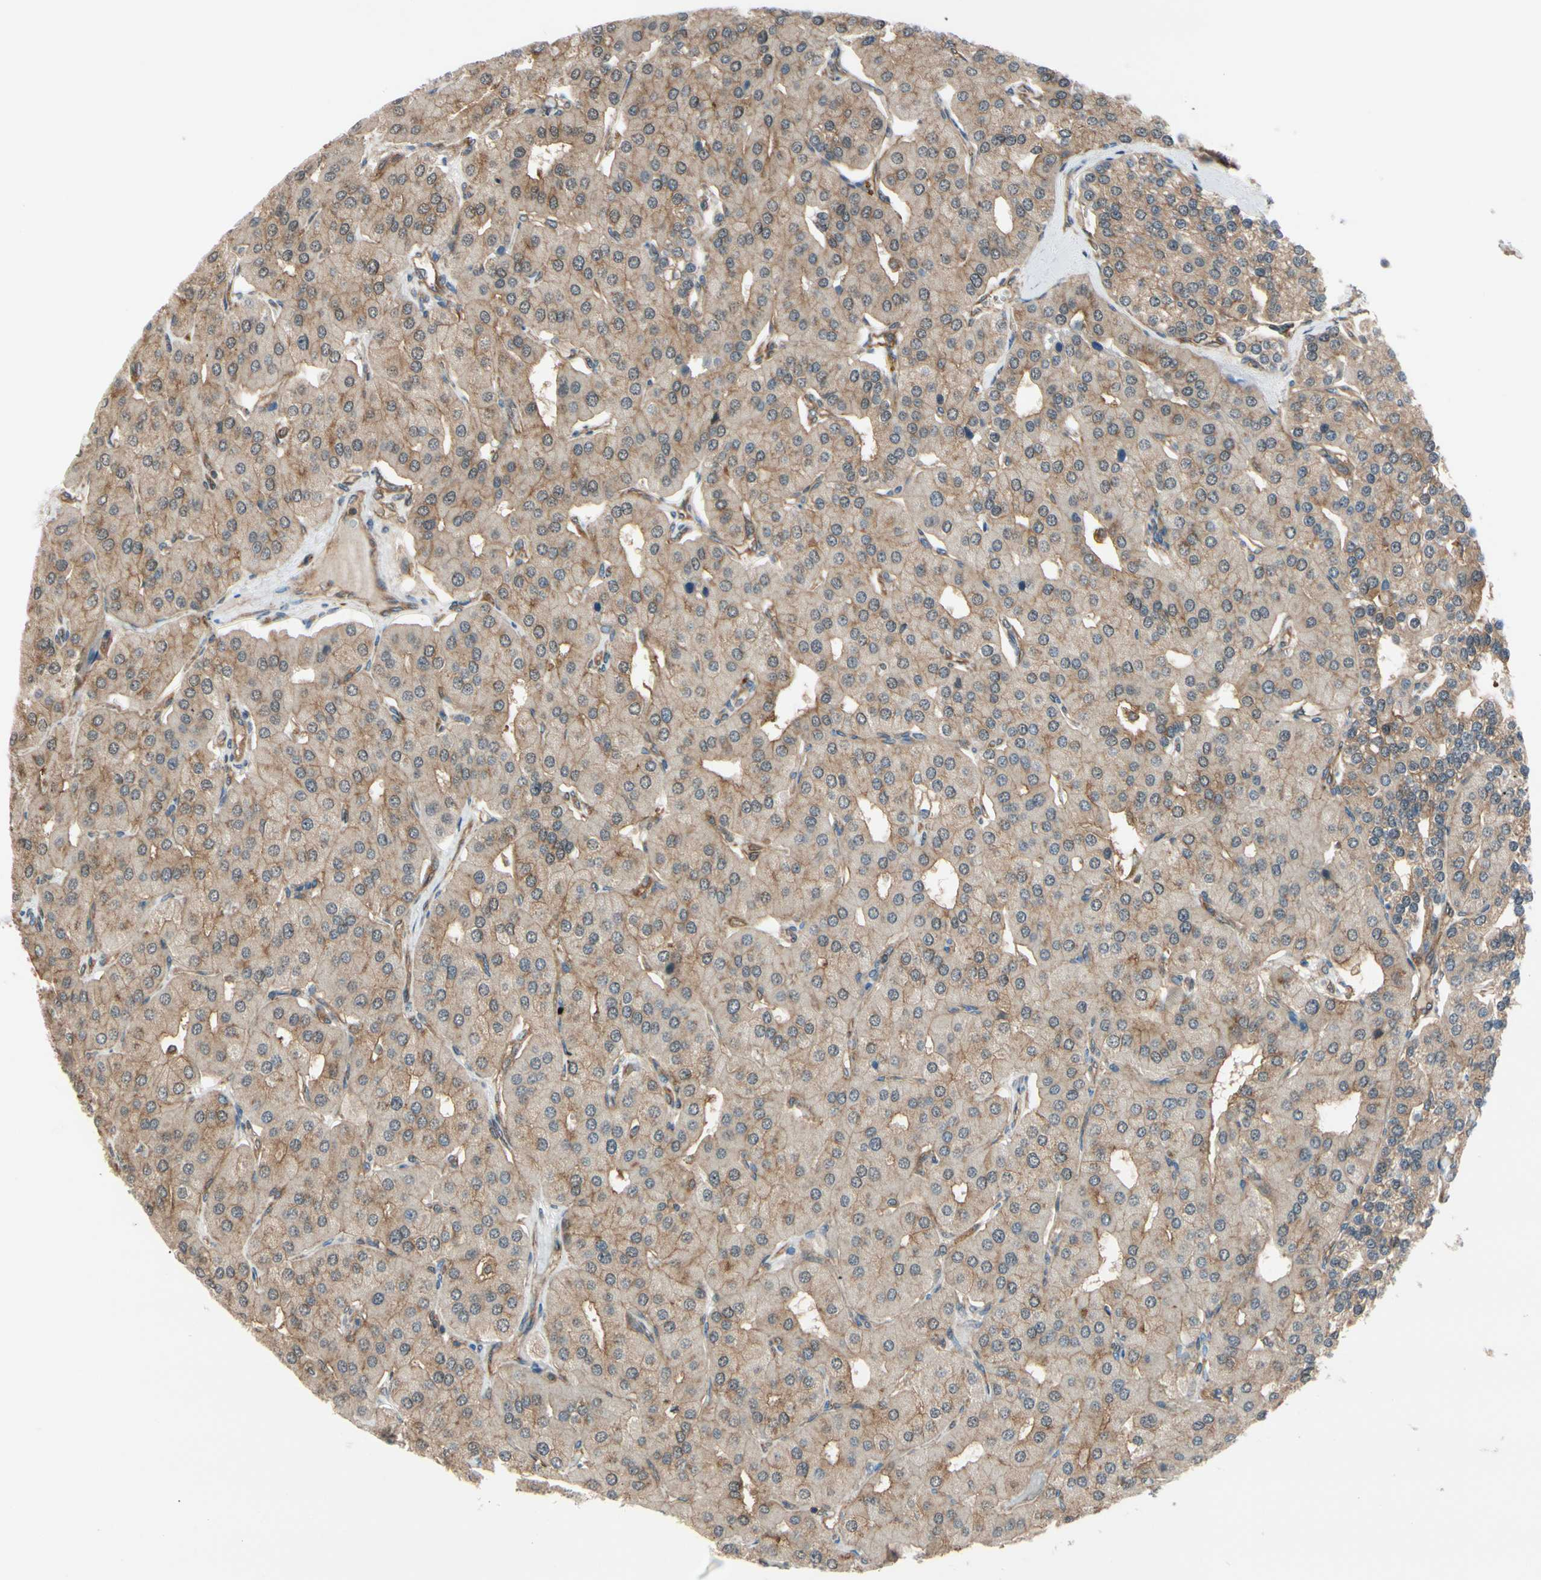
{"staining": {"intensity": "moderate", "quantity": ">75%", "location": "cytoplasmic/membranous"}, "tissue": "parathyroid gland", "cell_type": "Glandular cells", "image_type": "normal", "snomed": [{"axis": "morphology", "description": "Normal tissue, NOS"}, {"axis": "morphology", "description": "Adenoma, NOS"}, {"axis": "topography", "description": "Parathyroid gland"}], "caption": "Parathyroid gland stained for a protein (brown) exhibits moderate cytoplasmic/membranous positive positivity in about >75% of glandular cells.", "gene": "EPS15", "patient": {"sex": "female", "age": 86}}